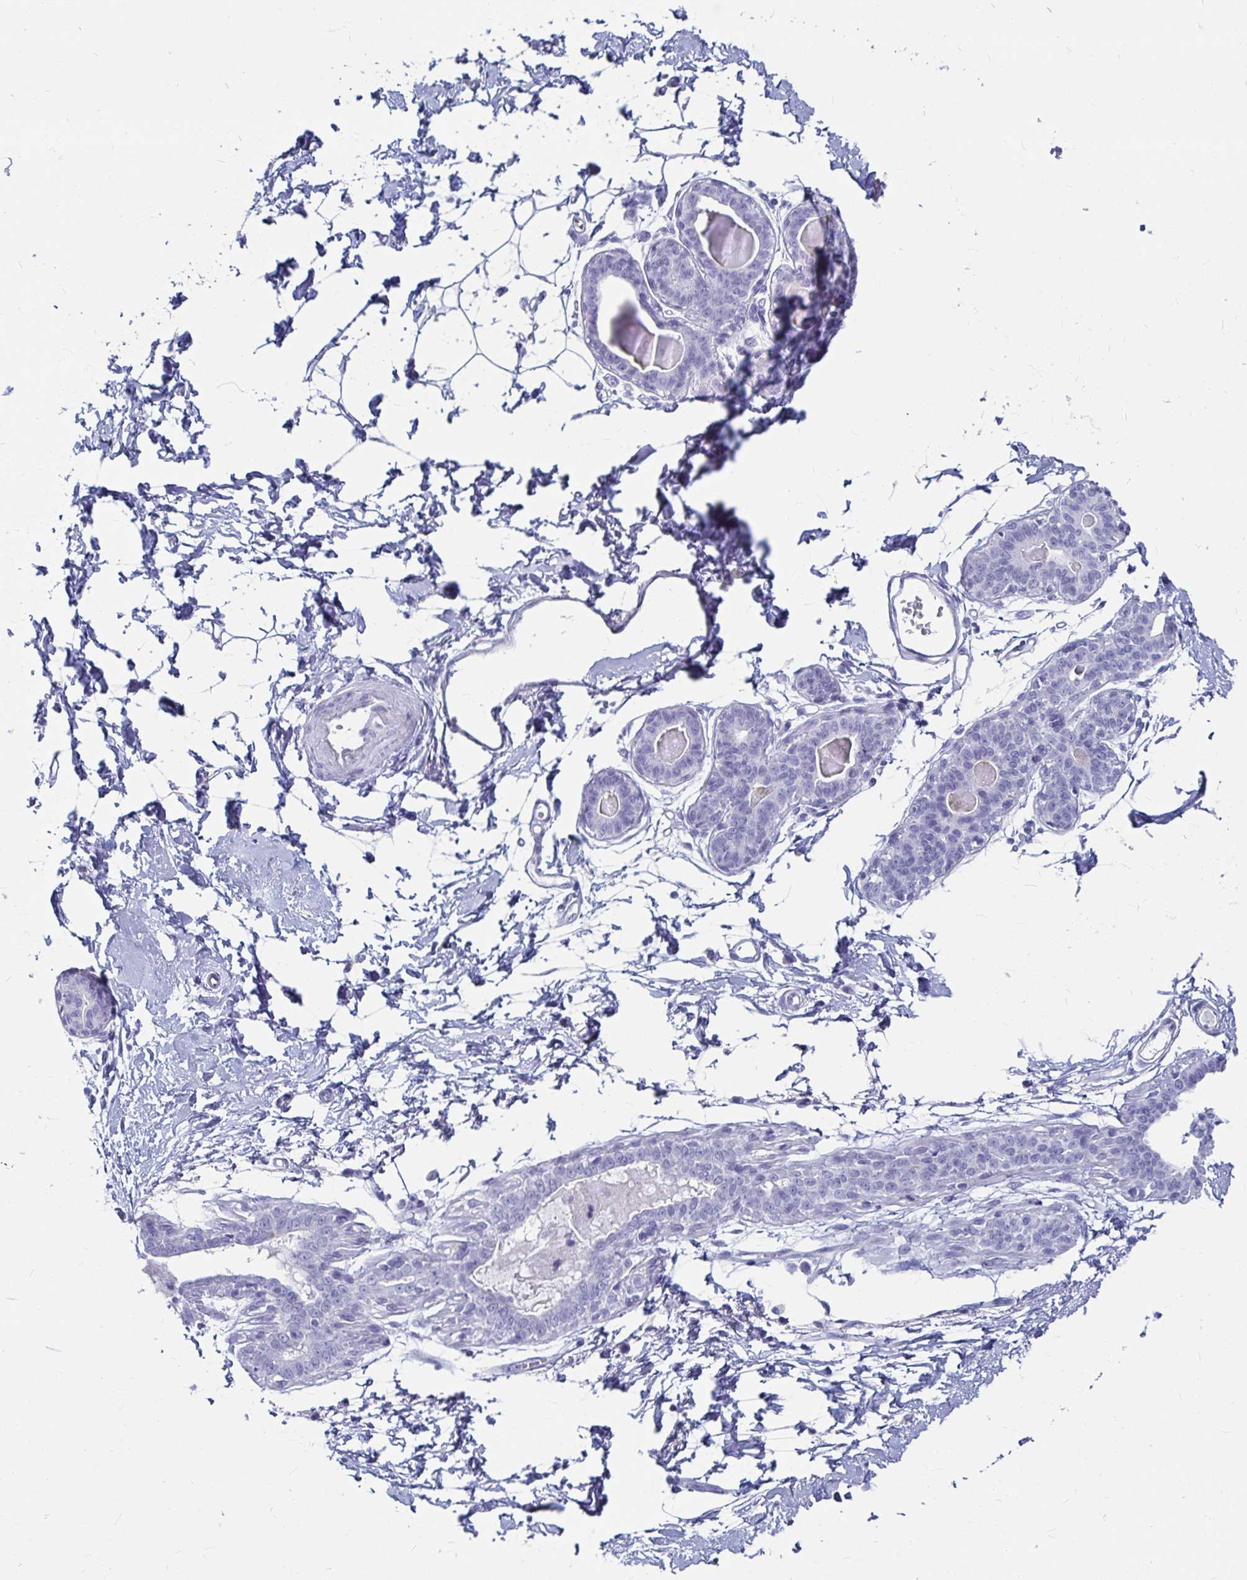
{"staining": {"intensity": "negative", "quantity": "none", "location": "none"}, "tissue": "breast", "cell_type": "Adipocytes", "image_type": "normal", "snomed": [{"axis": "morphology", "description": "Normal tissue, NOS"}, {"axis": "topography", "description": "Breast"}], "caption": "IHC histopathology image of benign breast: human breast stained with DAB exhibits no significant protein positivity in adipocytes.", "gene": "CA9", "patient": {"sex": "female", "age": 45}}